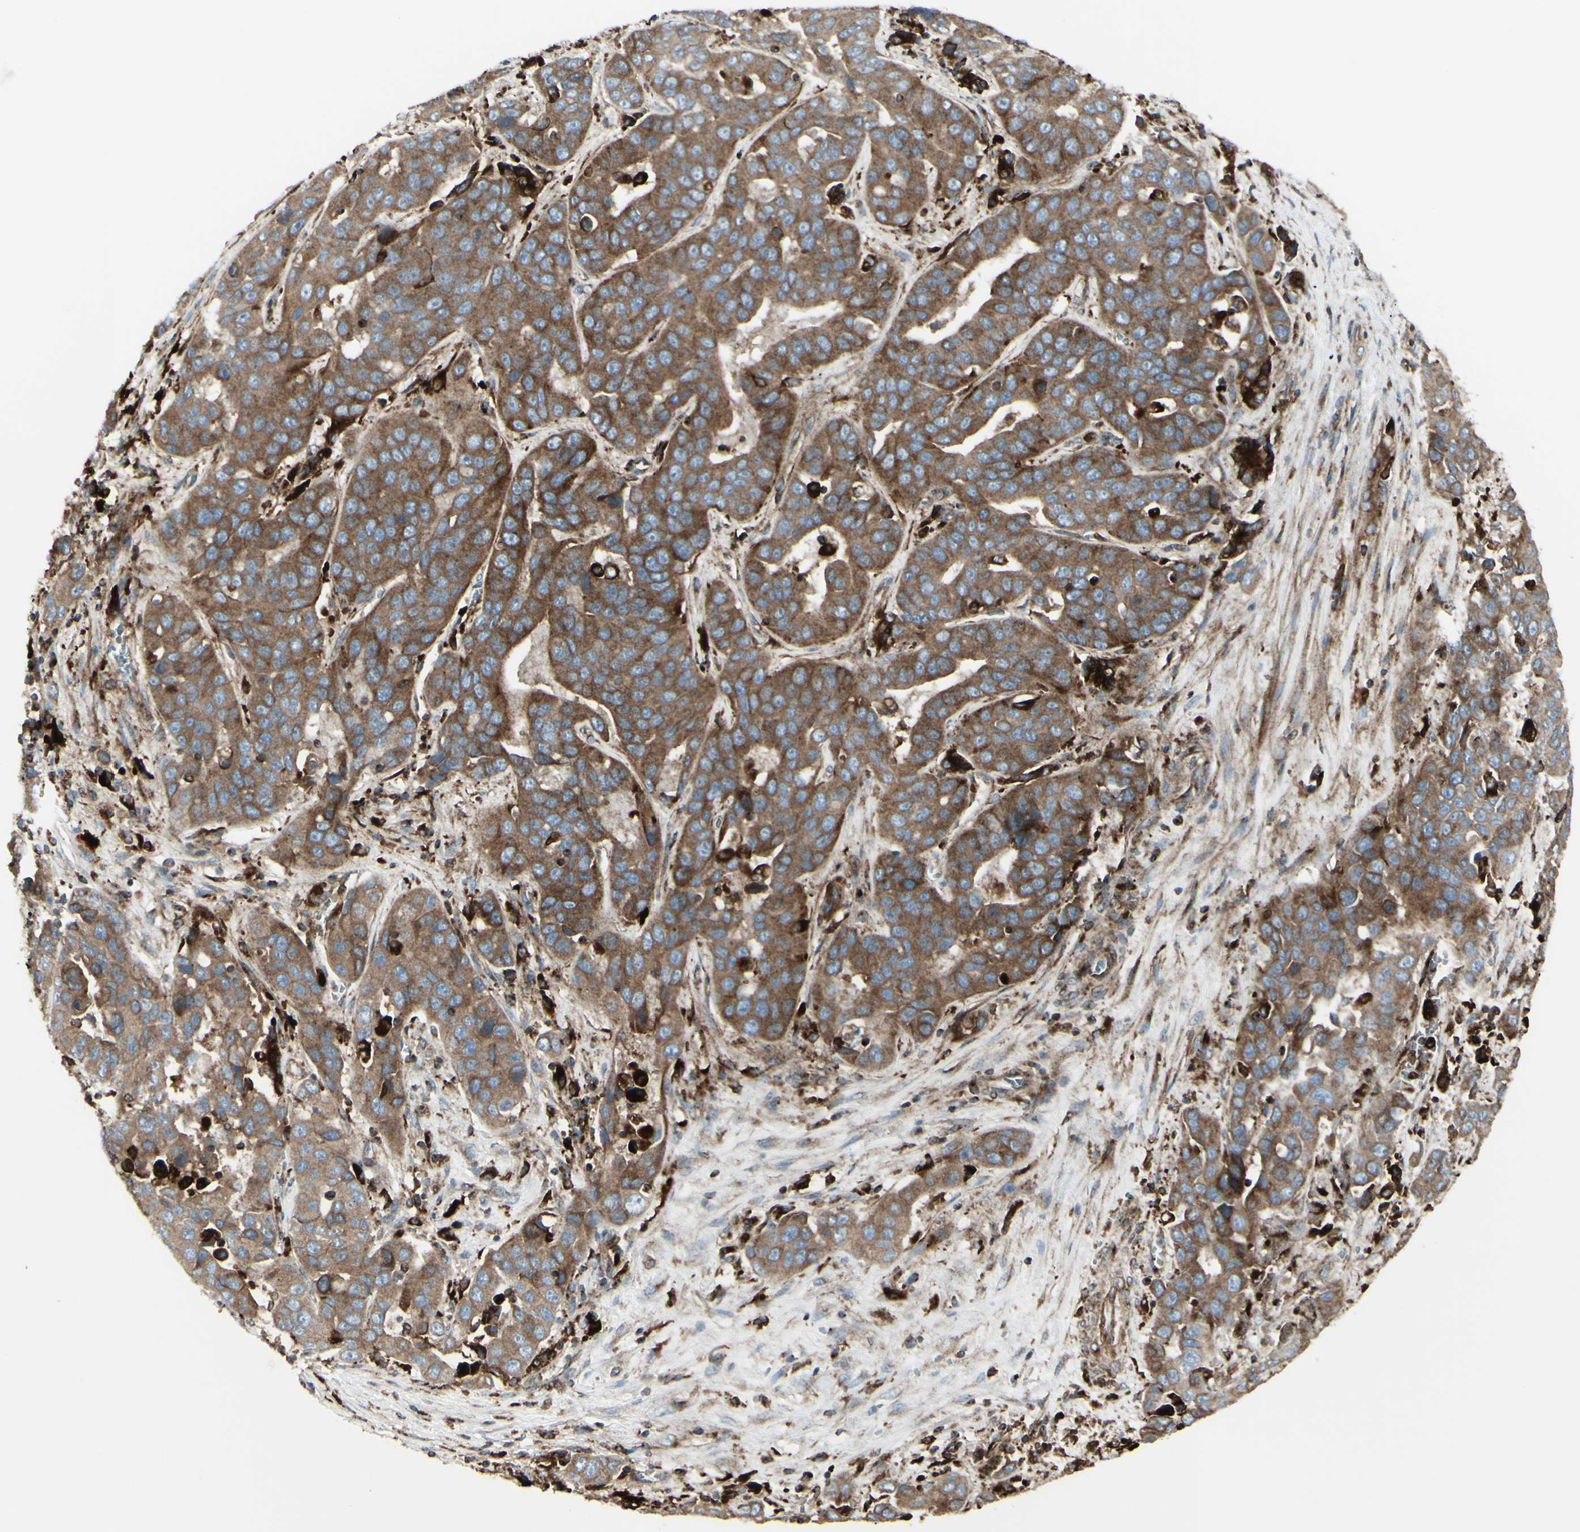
{"staining": {"intensity": "moderate", "quantity": ">75%", "location": "cytoplasmic/membranous"}, "tissue": "liver cancer", "cell_type": "Tumor cells", "image_type": "cancer", "snomed": [{"axis": "morphology", "description": "Cholangiocarcinoma"}, {"axis": "topography", "description": "Liver"}], "caption": "Liver cholangiocarcinoma was stained to show a protein in brown. There is medium levels of moderate cytoplasmic/membranous positivity in about >75% of tumor cells. (DAB IHC with brightfield microscopy, high magnification).", "gene": "NAPA", "patient": {"sex": "female", "age": 52}}